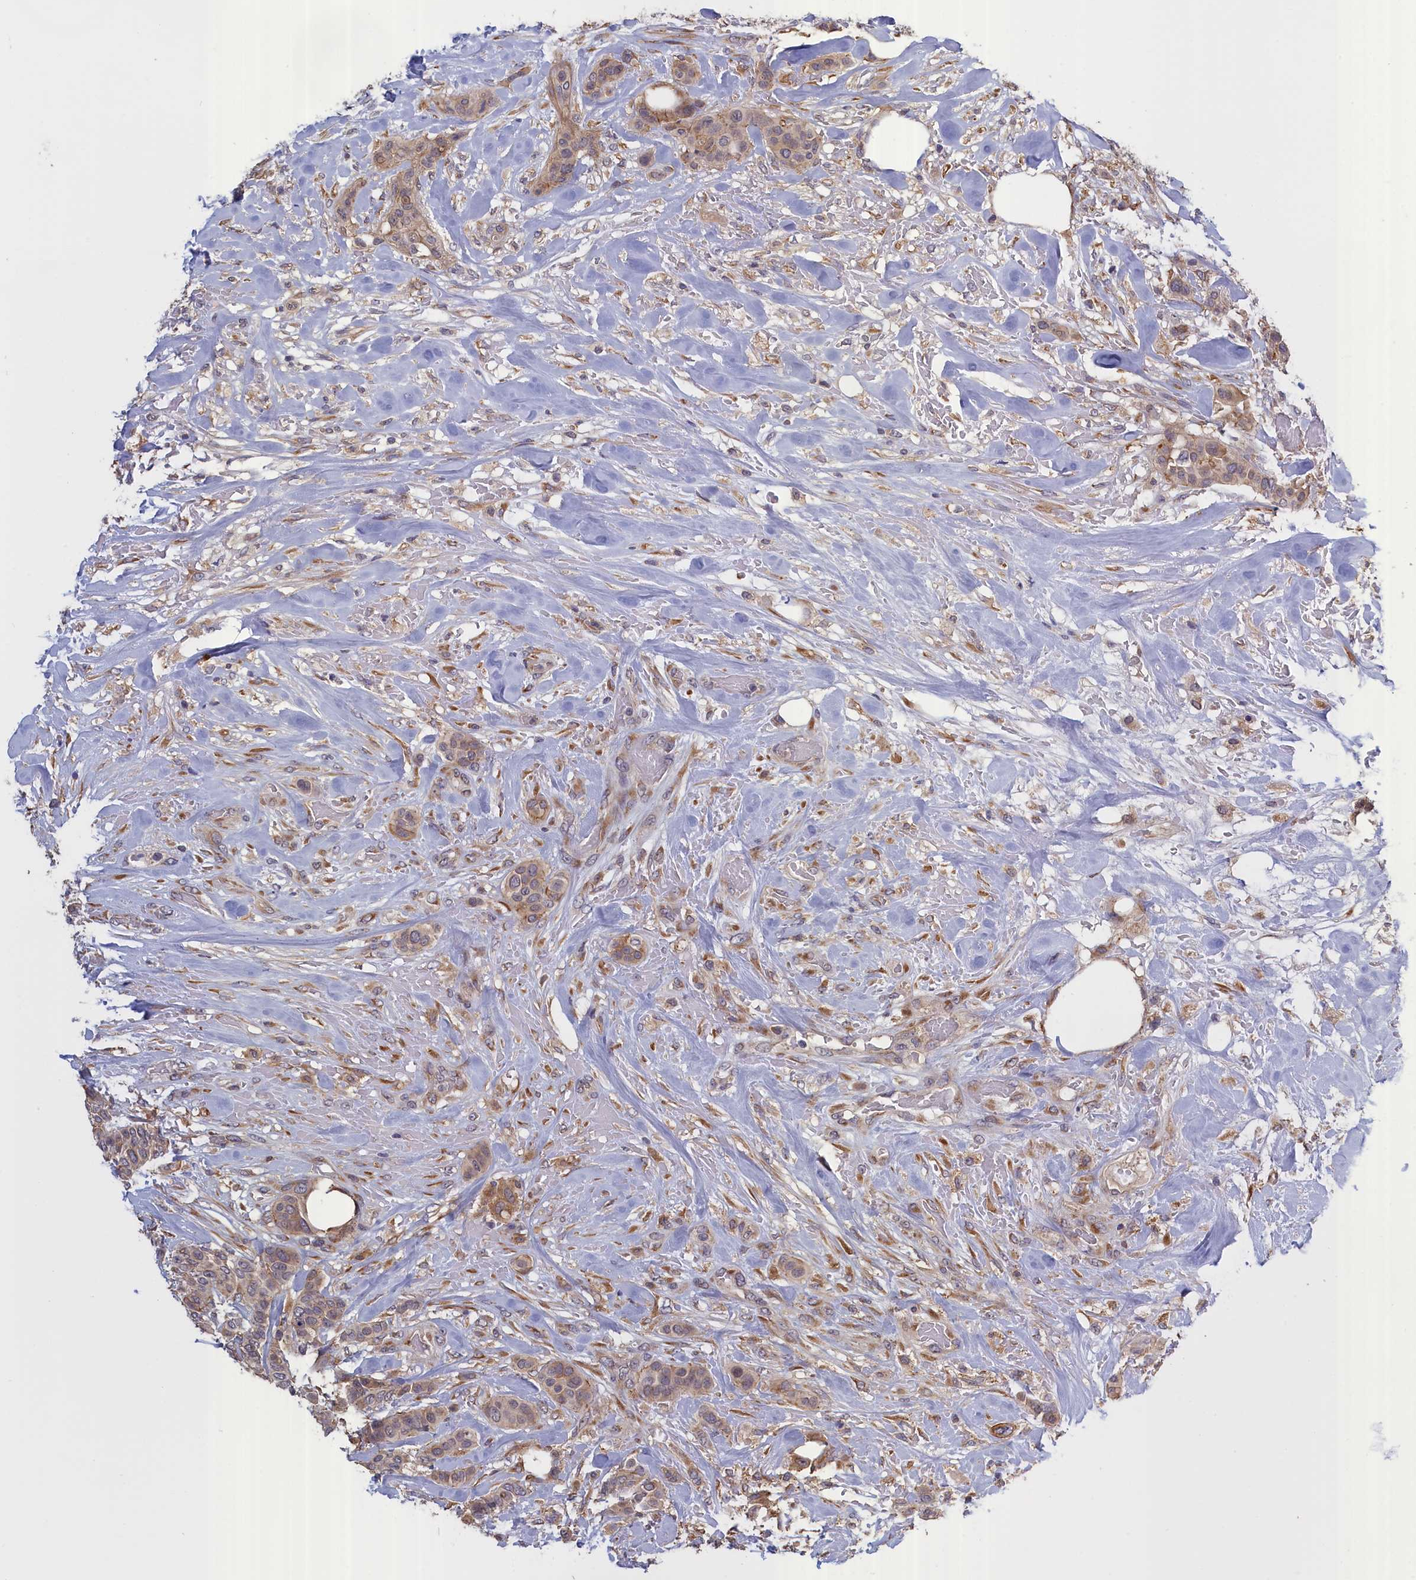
{"staining": {"intensity": "weak", "quantity": "25%-75%", "location": "cytoplasmic/membranous"}, "tissue": "breast cancer", "cell_type": "Tumor cells", "image_type": "cancer", "snomed": [{"axis": "morphology", "description": "Lobular carcinoma"}, {"axis": "topography", "description": "Breast"}], "caption": "DAB (3,3'-diaminobenzidine) immunohistochemical staining of lobular carcinoma (breast) reveals weak cytoplasmic/membranous protein staining in about 25%-75% of tumor cells.", "gene": "COL19A1", "patient": {"sex": "female", "age": 51}}